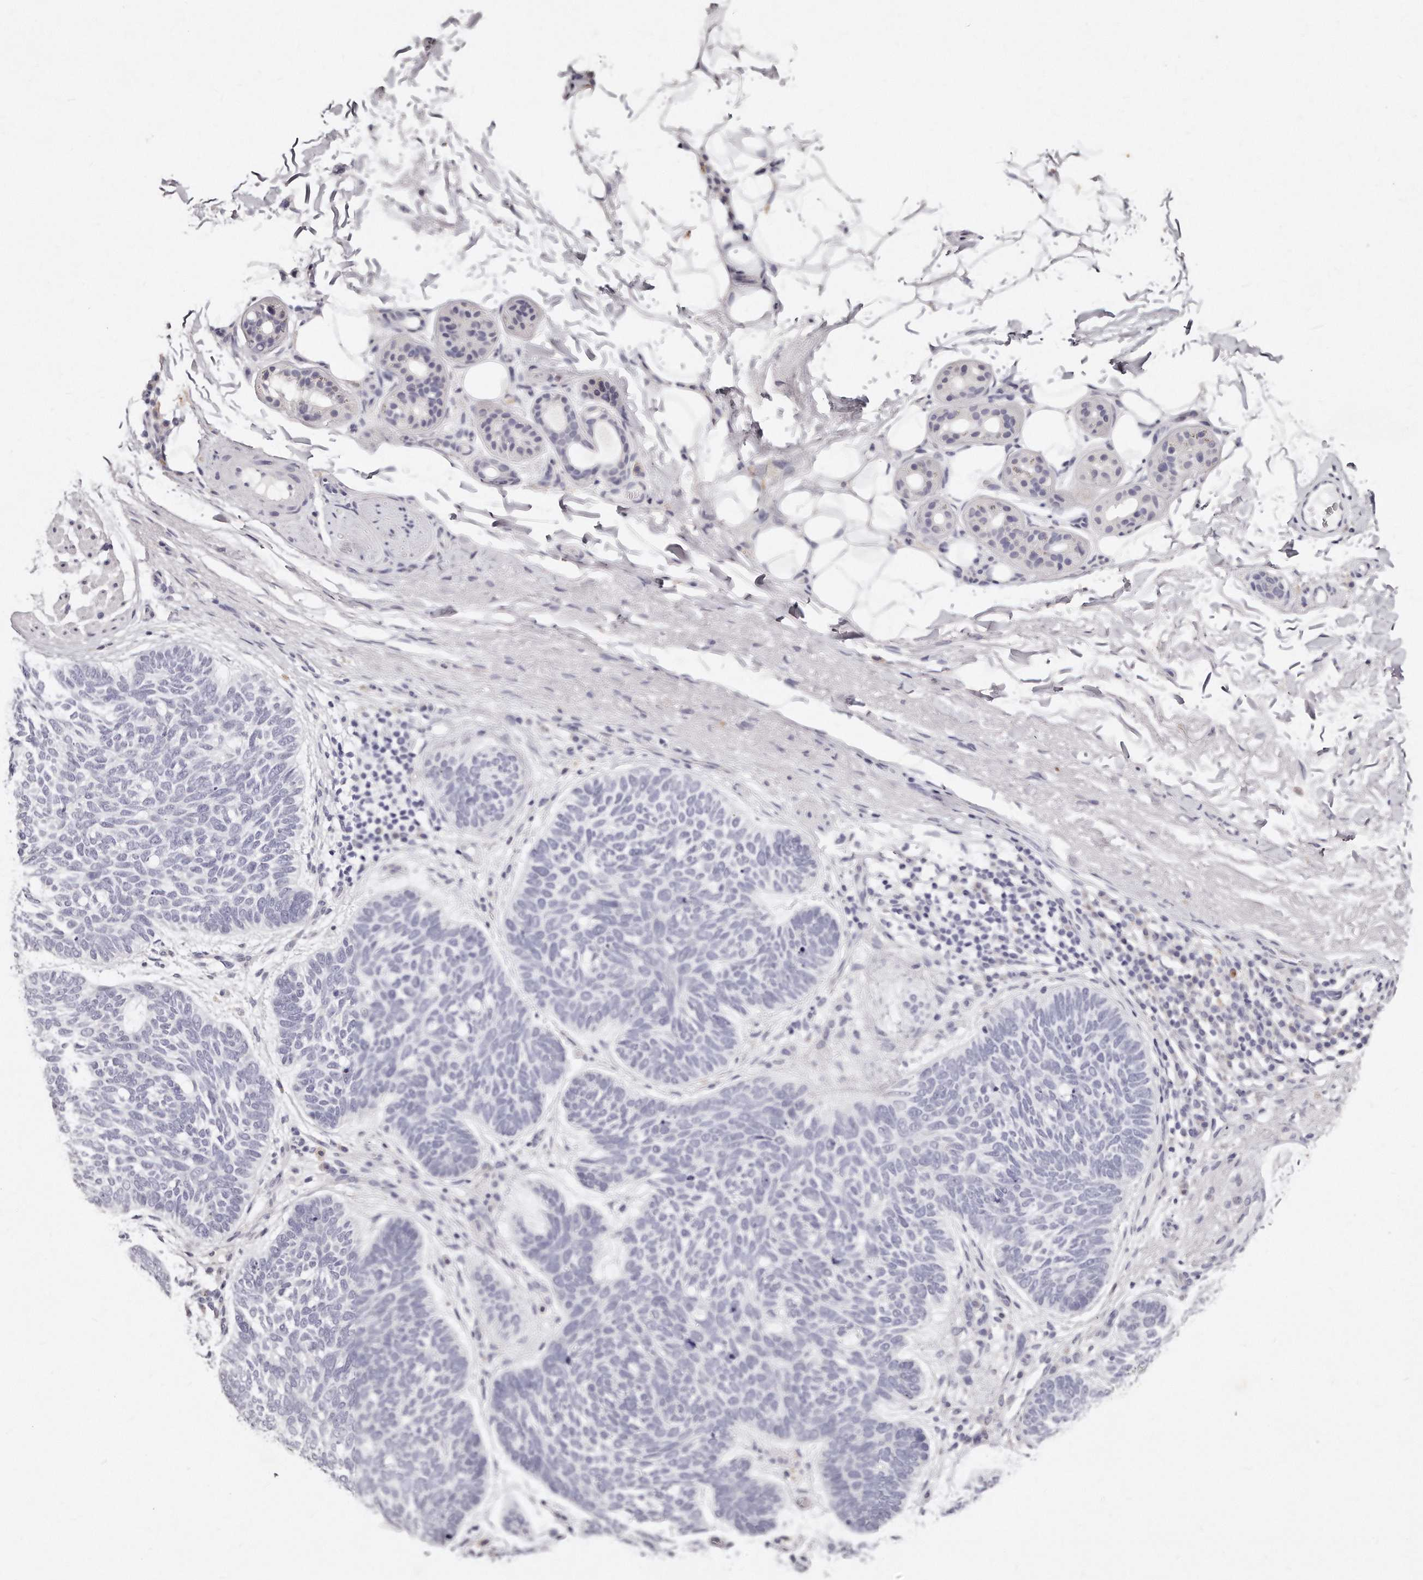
{"staining": {"intensity": "negative", "quantity": "none", "location": "none"}, "tissue": "skin cancer", "cell_type": "Tumor cells", "image_type": "cancer", "snomed": [{"axis": "morphology", "description": "Basal cell carcinoma"}, {"axis": "topography", "description": "Skin"}], "caption": "Skin cancer (basal cell carcinoma) stained for a protein using IHC exhibits no expression tumor cells.", "gene": "GDA", "patient": {"sex": "female", "age": 85}}